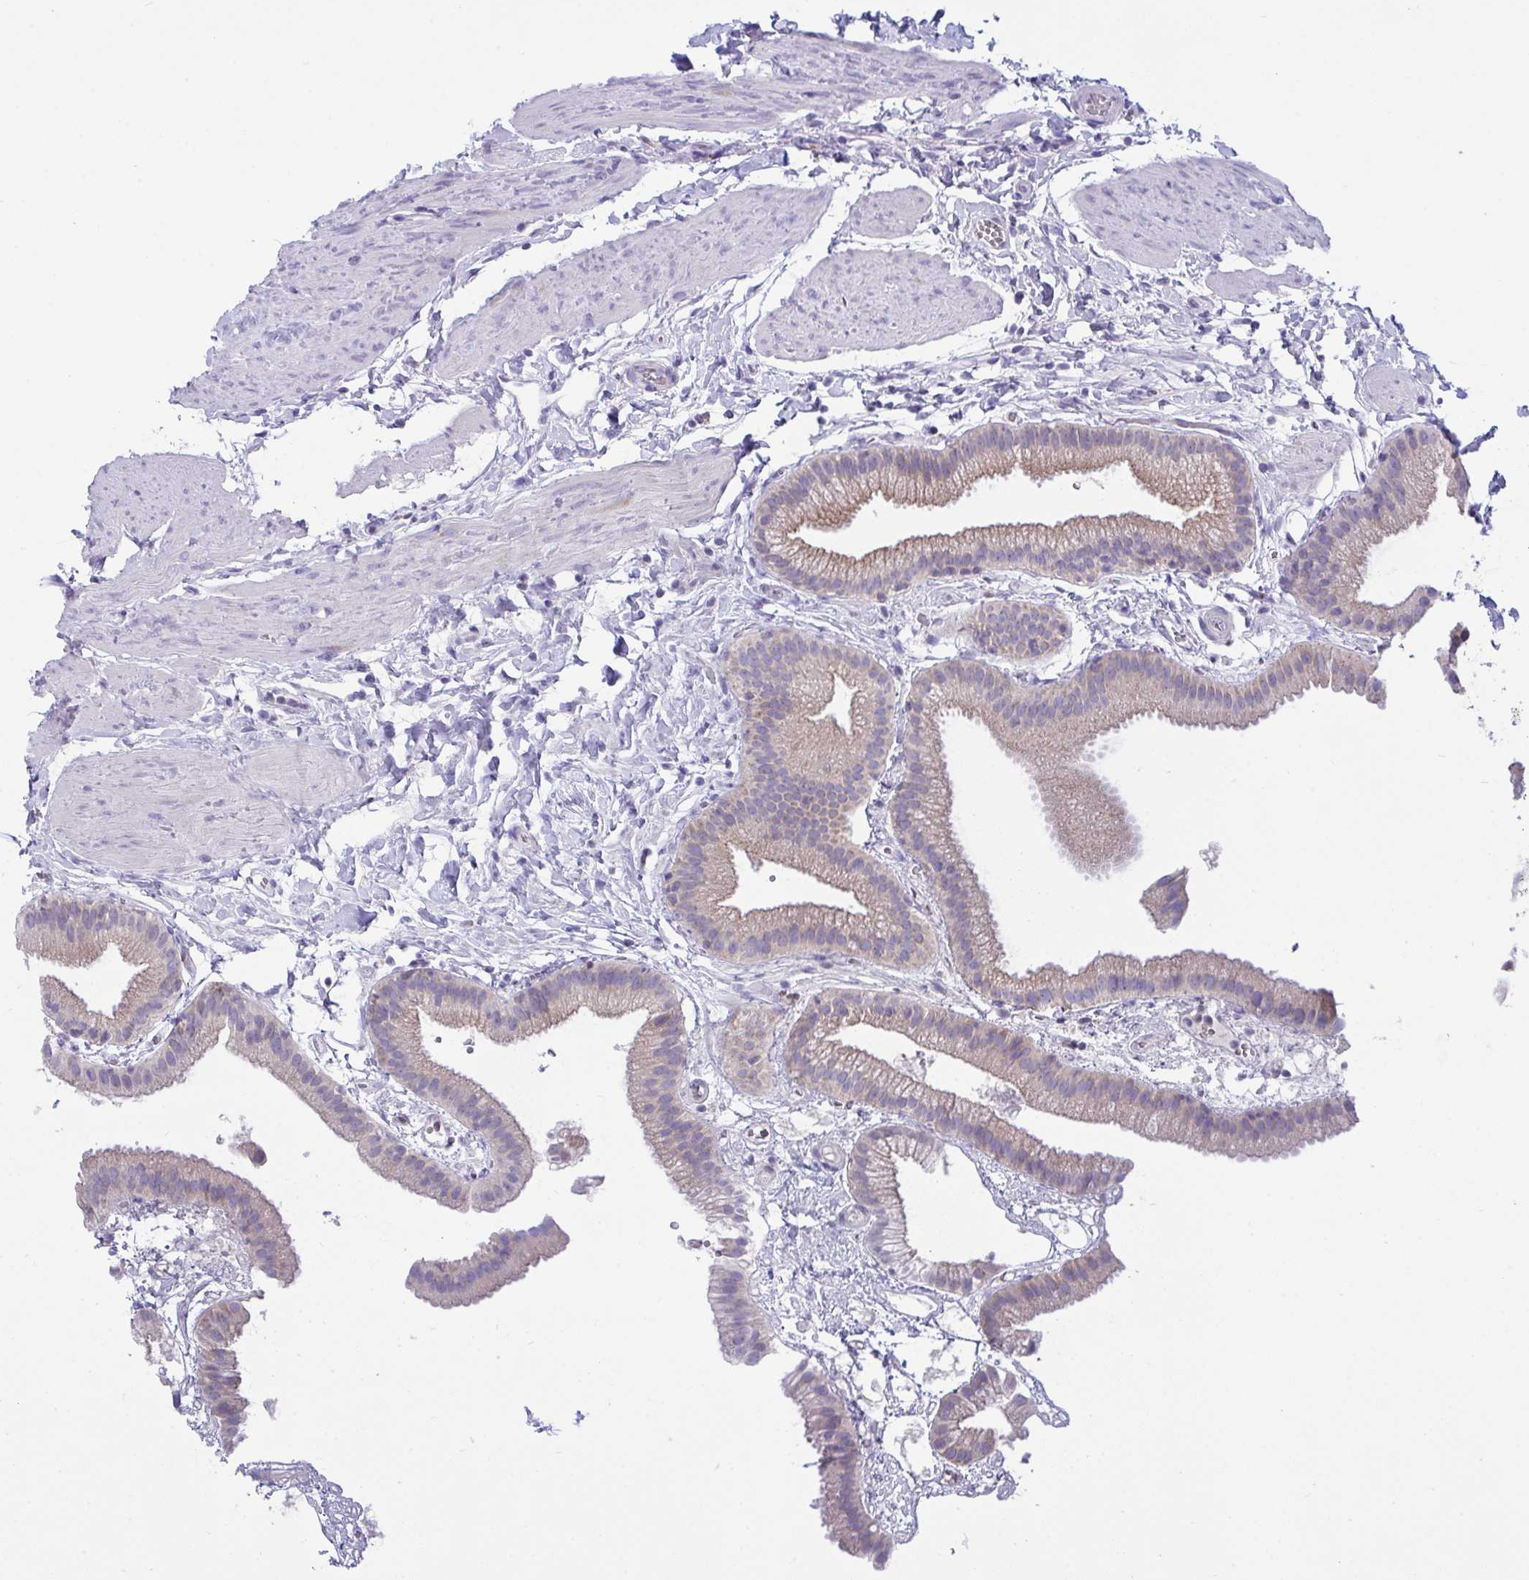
{"staining": {"intensity": "weak", "quantity": "25%-75%", "location": "cytoplasmic/membranous"}, "tissue": "gallbladder", "cell_type": "Glandular cells", "image_type": "normal", "snomed": [{"axis": "morphology", "description": "Normal tissue, NOS"}, {"axis": "topography", "description": "Gallbladder"}], "caption": "High-power microscopy captured an immunohistochemistry (IHC) histopathology image of unremarkable gallbladder, revealing weak cytoplasmic/membranous expression in about 25%-75% of glandular cells.", "gene": "PLA2G12B", "patient": {"sex": "female", "age": 63}}